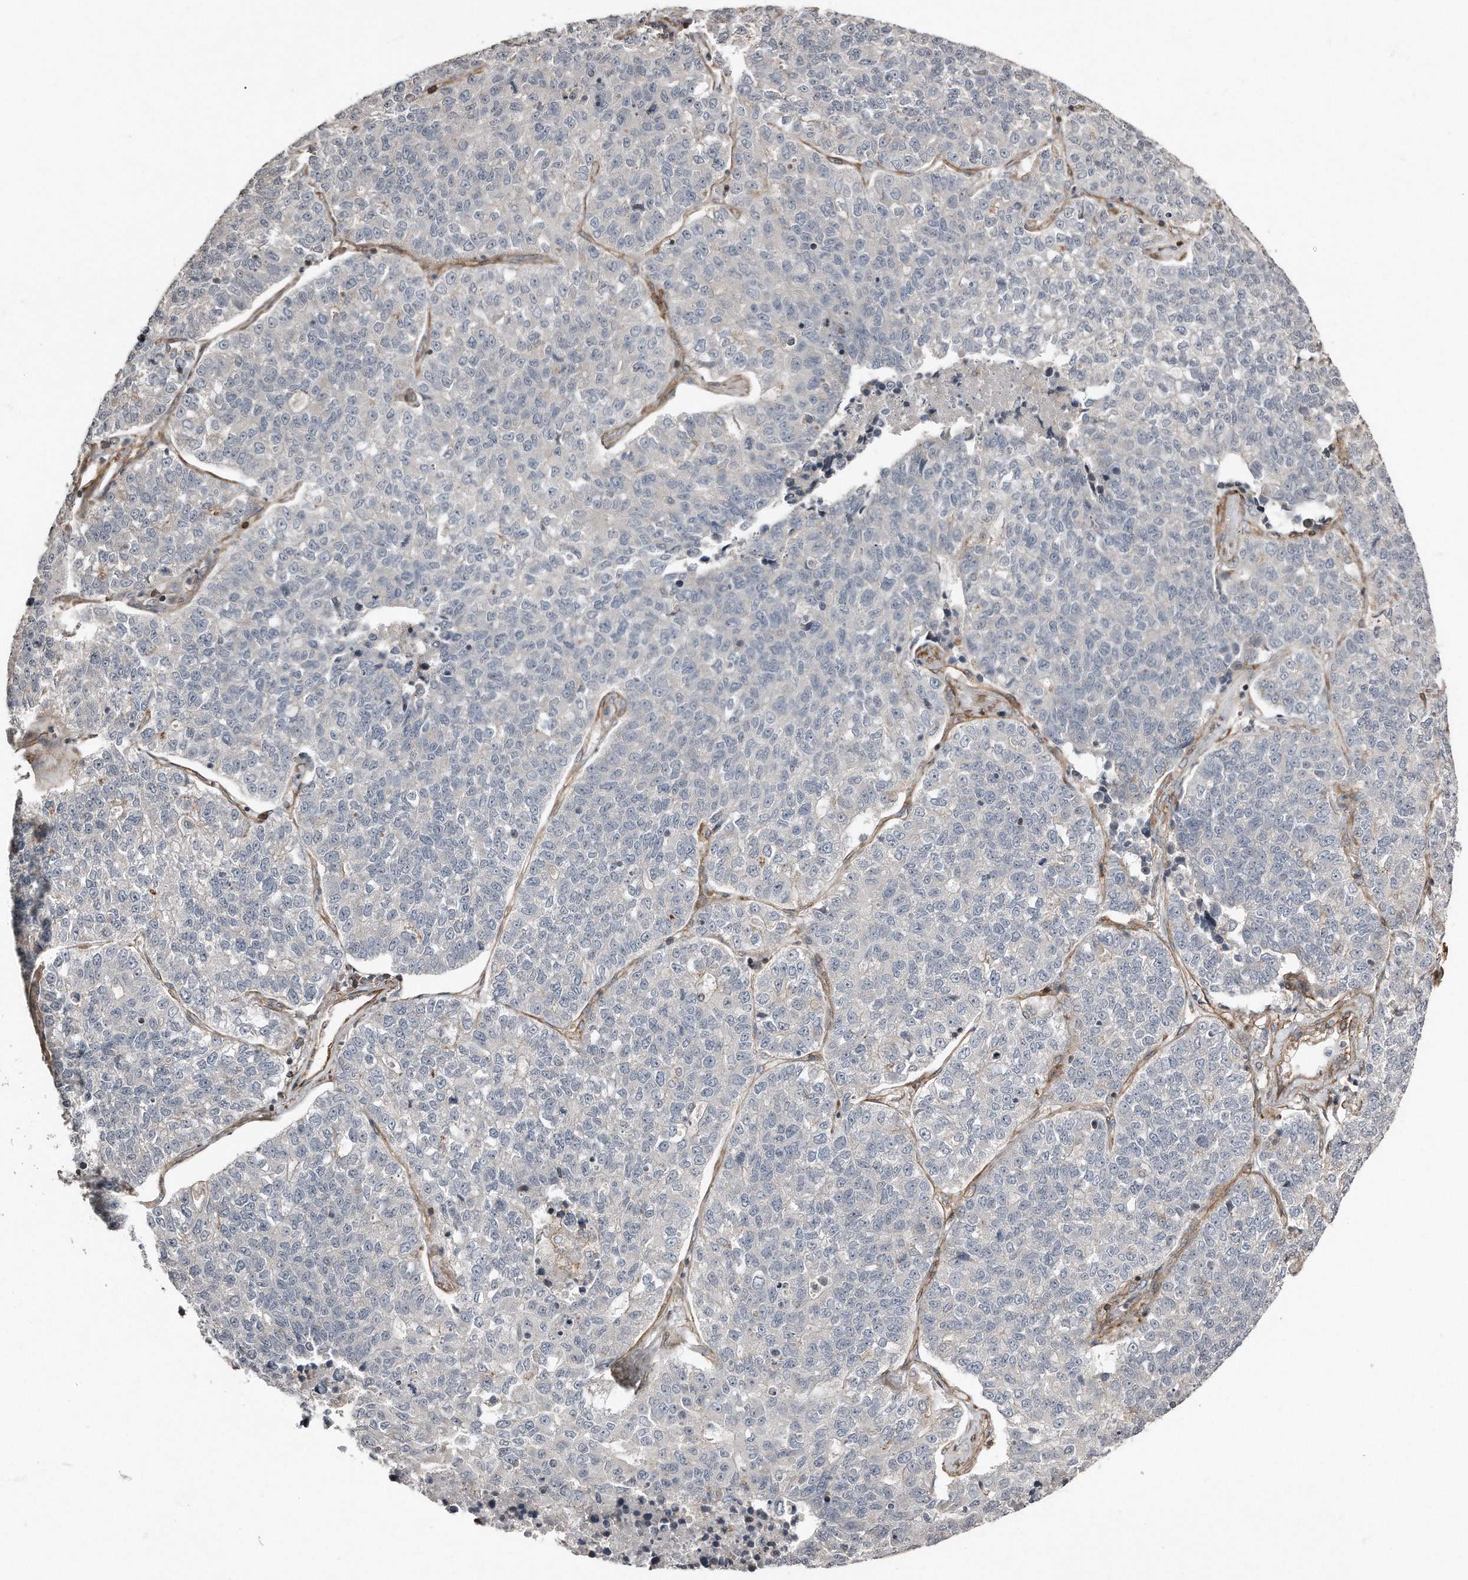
{"staining": {"intensity": "negative", "quantity": "none", "location": "none"}, "tissue": "lung cancer", "cell_type": "Tumor cells", "image_type": "cancer", "snomed": [{"axis": "morphology", "description": "Adenocarcinoma, NOS"}, {"axis": "topography", "description": "Lung"}], "caption": "Tumor cells show no significant protein positivity in lung cancer.", "gene": "SNAP47", "patient": {"sex": "male", "age": 49}}